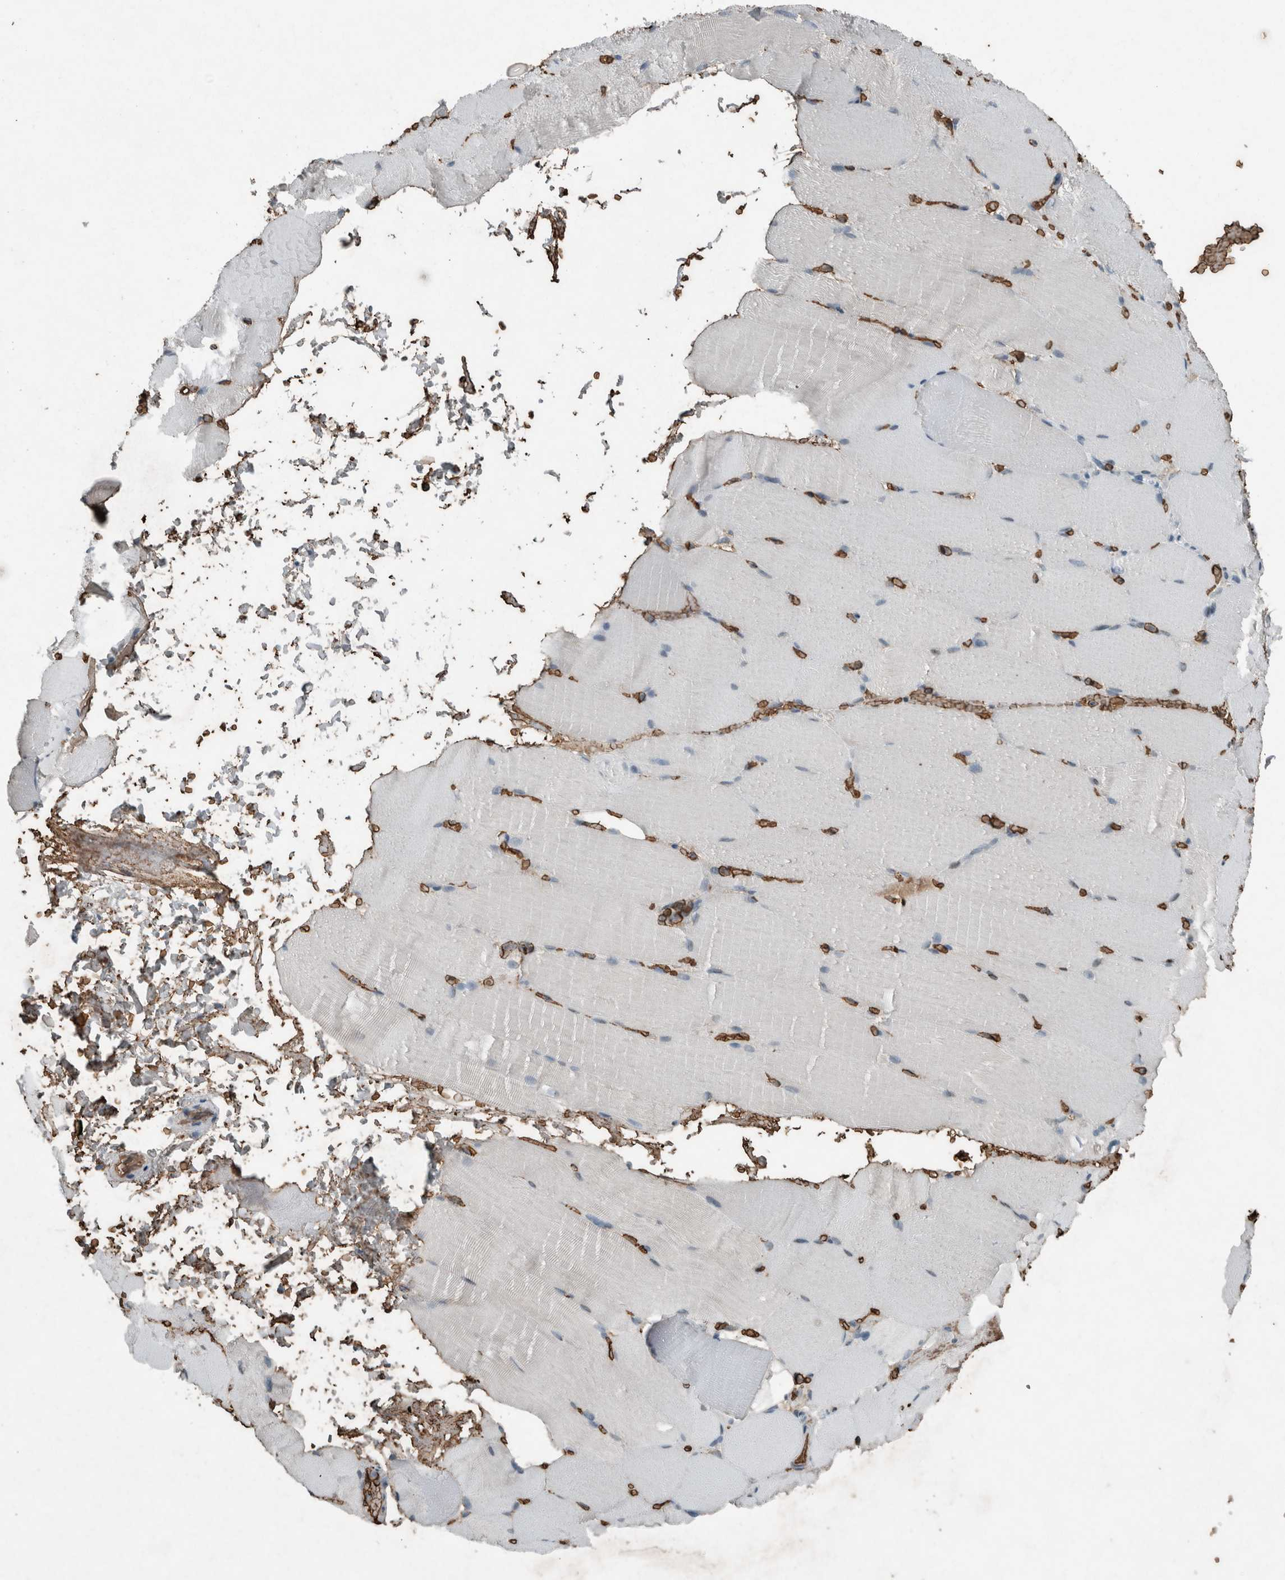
{"staining": {"intensity": "negative", "quantity": "none", "location": "none"}, "tissue": "skeletal muscle", "cell_type": "Myocytes", "image_type": "normal", "snomed": [{"axis": "morphology", "description": "Normal tissue, NOS"}, {"axis": "topography", "description": "Skeletal muscle"}, {"axis": "topography", "description": "Parathyroid gland"}], "caption": "Myocytes are negative for protein expression in normal human skeletal muscle. (DAB (3,3'-diaminobenzidine) immunohistochemistry, high magnification).", "gene": "LBP", "patient": {"sex": "female", "age": 37}}